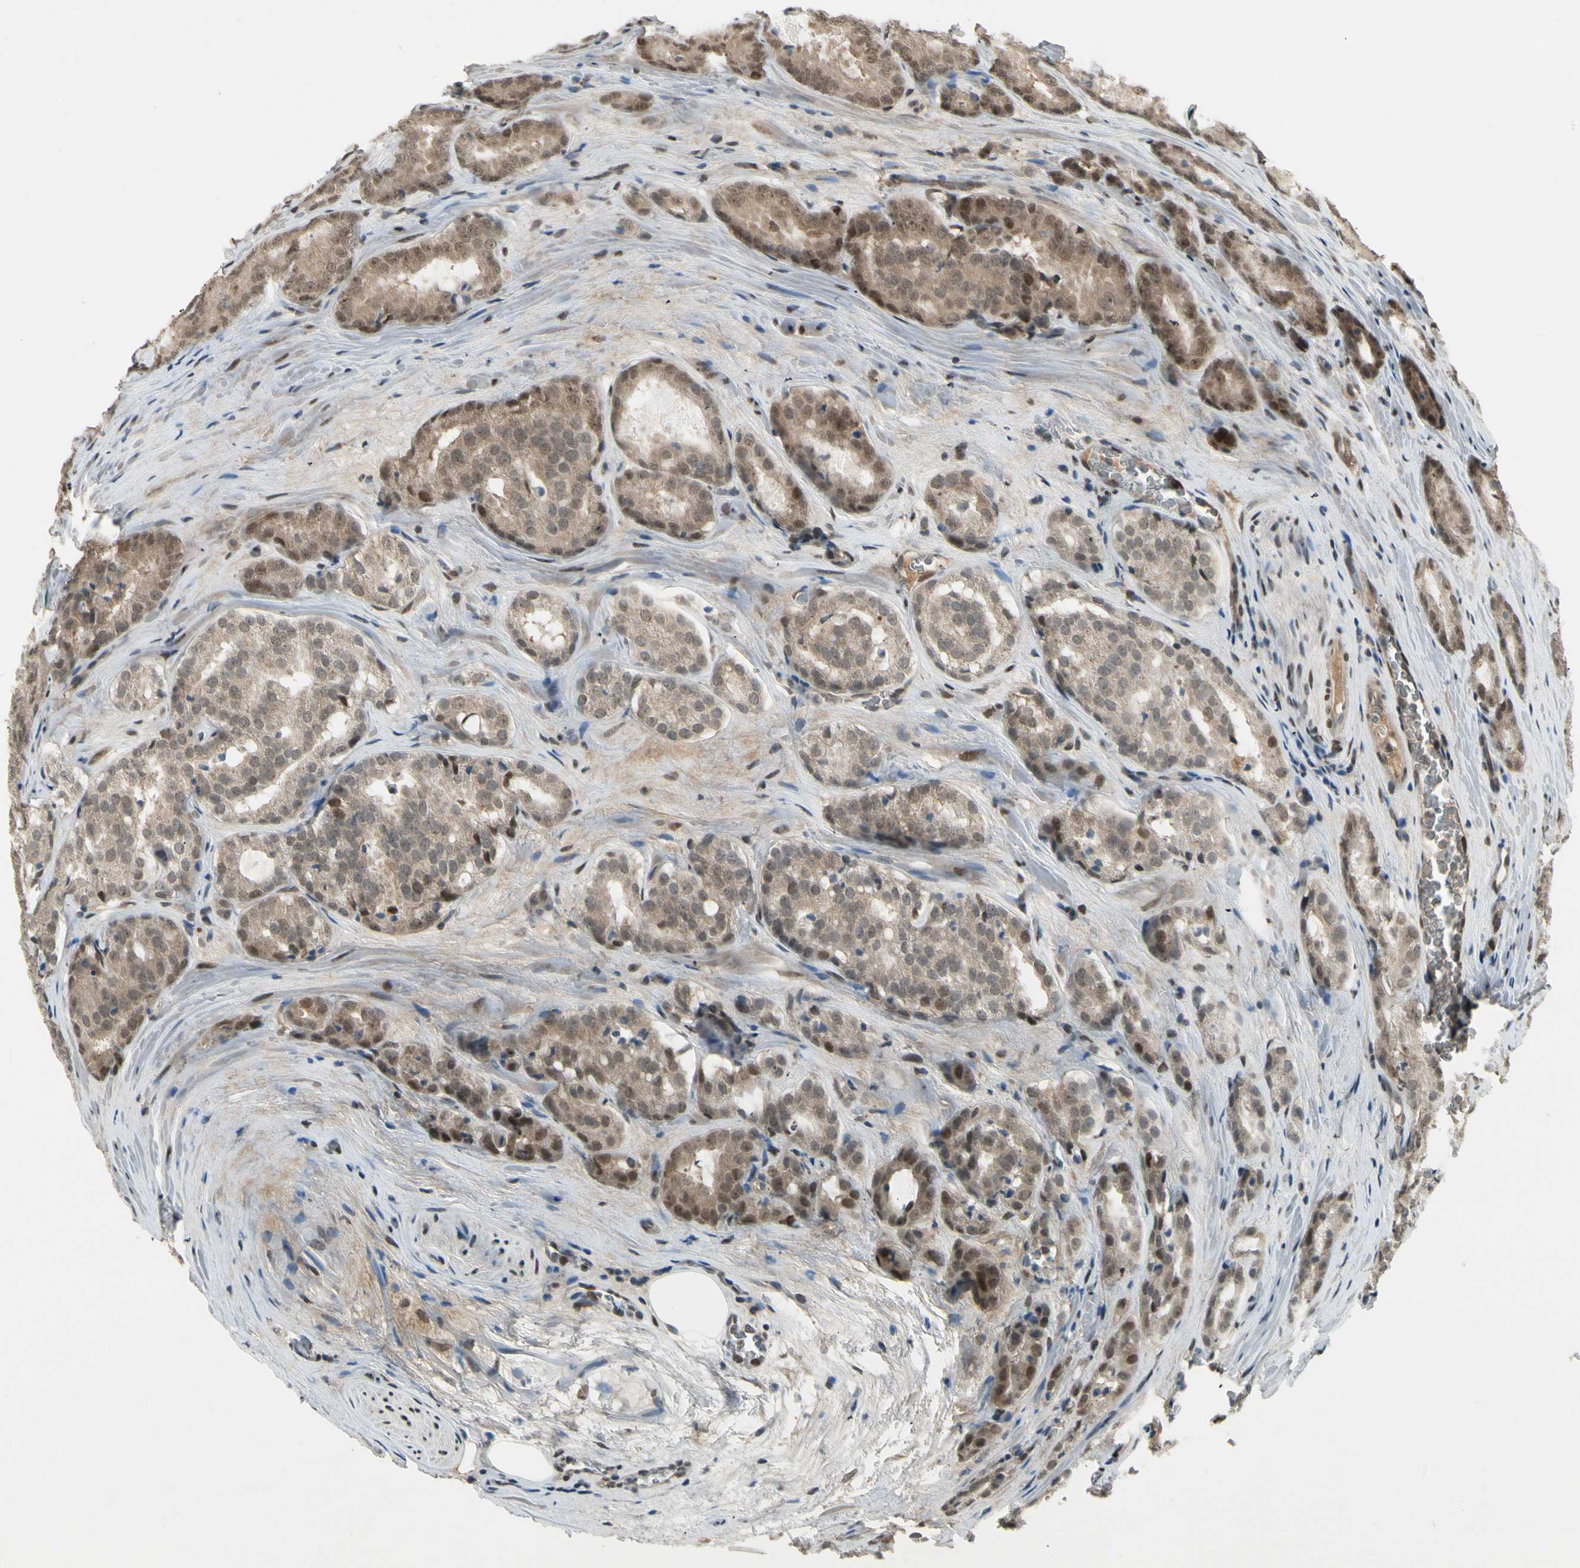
{"staining": {"intensity": "moderate", "quantity": "25%-75%", "location": "cytoplasmic/membranous,nuclear"}, "tissue": "prostate cancer", "cell_type": "Tumor cells", "image_type": "cancer", "snomed": [{"axis": "morphology", "description": "Adenocarcinoma, High grade"}, {"axis": "topography", "description": "Prostate"}], "caption": "Immunohistochemistry (DAB) staining of human prostate adenocarcinoma (high-grade) shows moderate cytoplasmic/membranous and nuclear protein staining in about 25%-75% of tumor cells.", "gene": "GTF3A", "patient": {"sex": "male", "age": 64}}